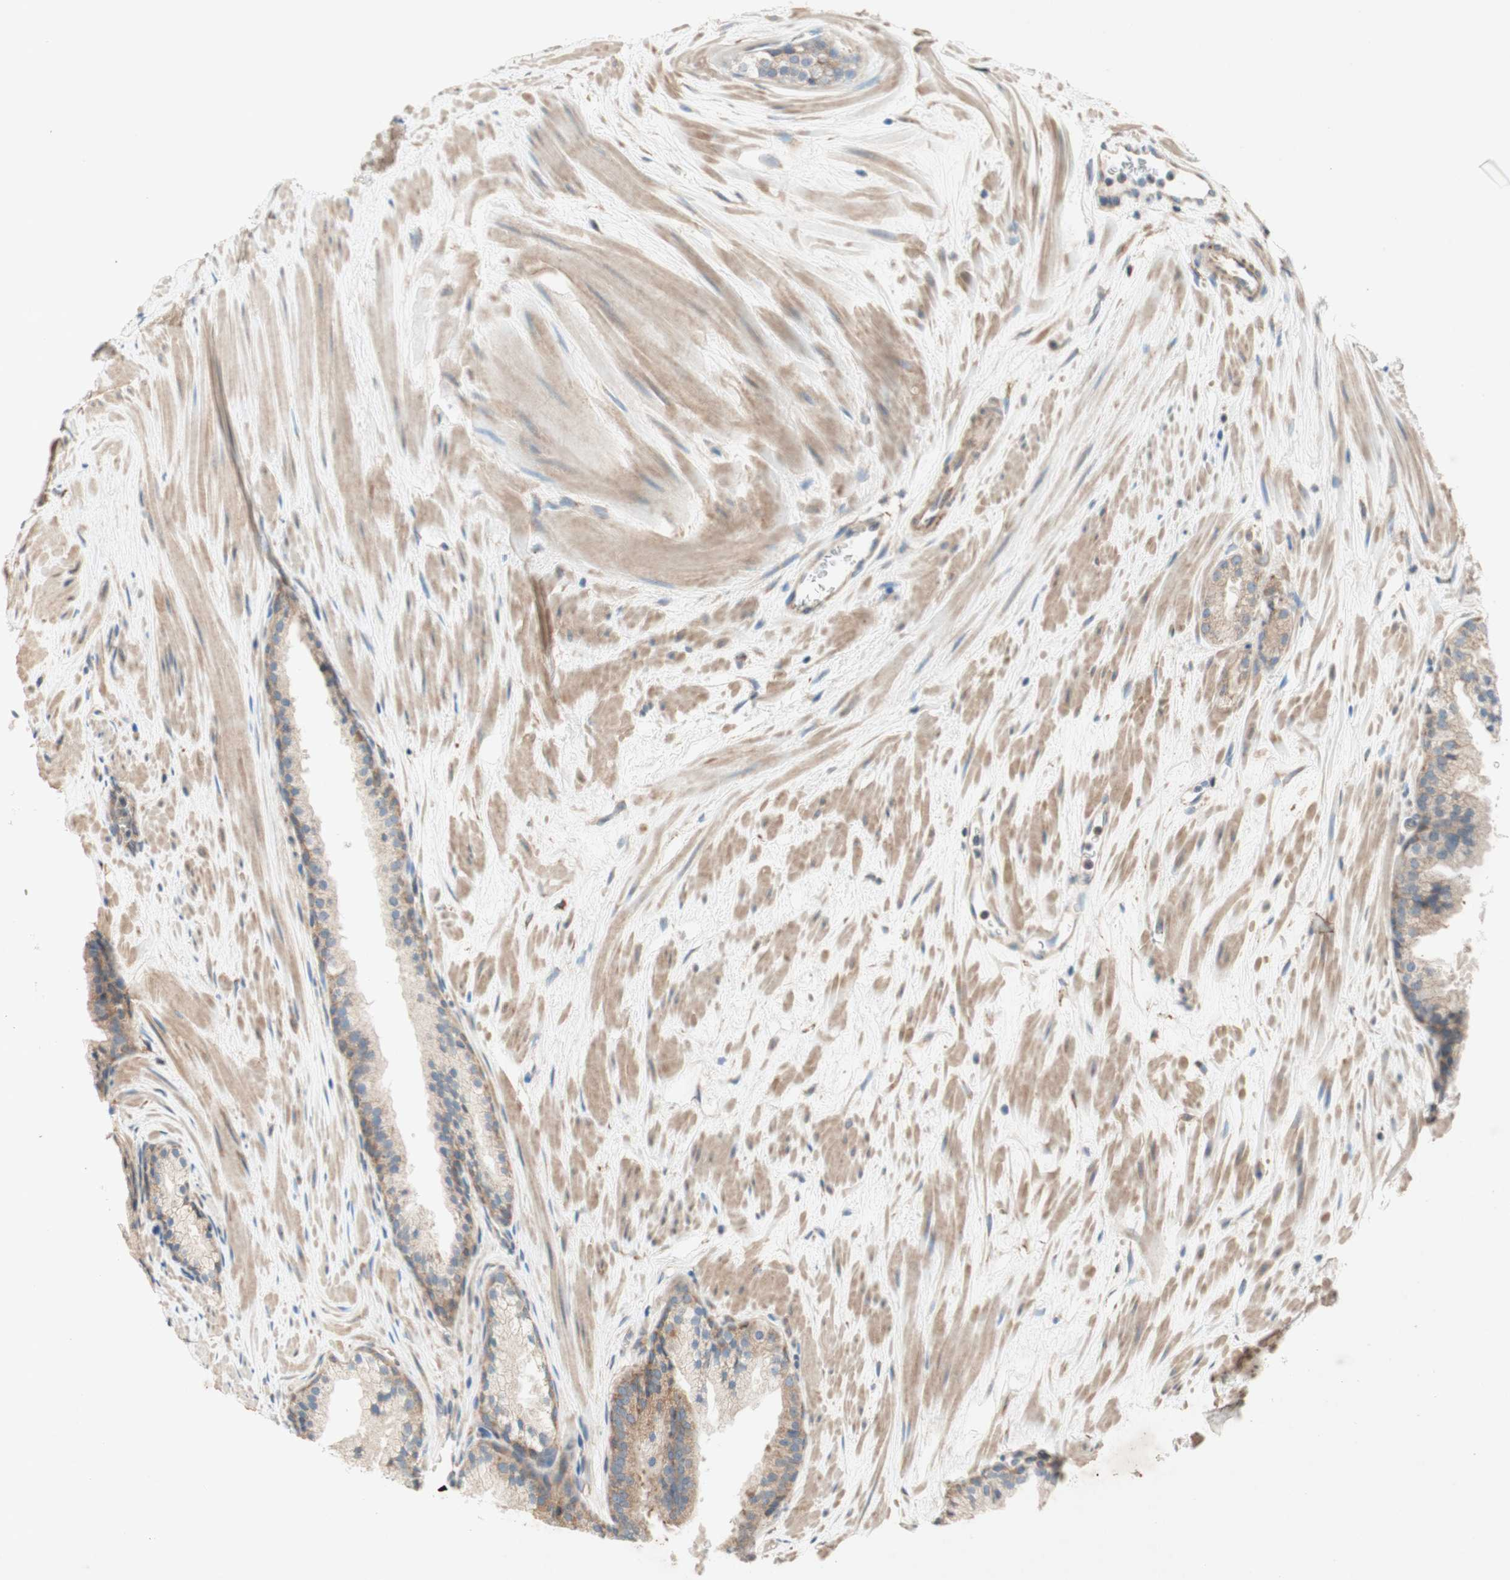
{"staining": {"intensity": "weak", "quantity": "25%-75%", "location": "cytoplasmic/membranous"}, "tissue": "prostate cancer", "cell_type": "Tumor cells", "image_type": "cancer", "snomed": [{"axis": "morphology", "description": "Adenocarcinoma, High grade"}, {"axis": "topography", "description": "Prostate"}], "caption": "The image displays a brown stain indicating the presence of a protein in the cytoplasmic/membranous of tumor cells in adenocarcinoma (high-grade) (prostate).", "gene": "SOCS2", "patient": {"sex": "male", "age": 65}}